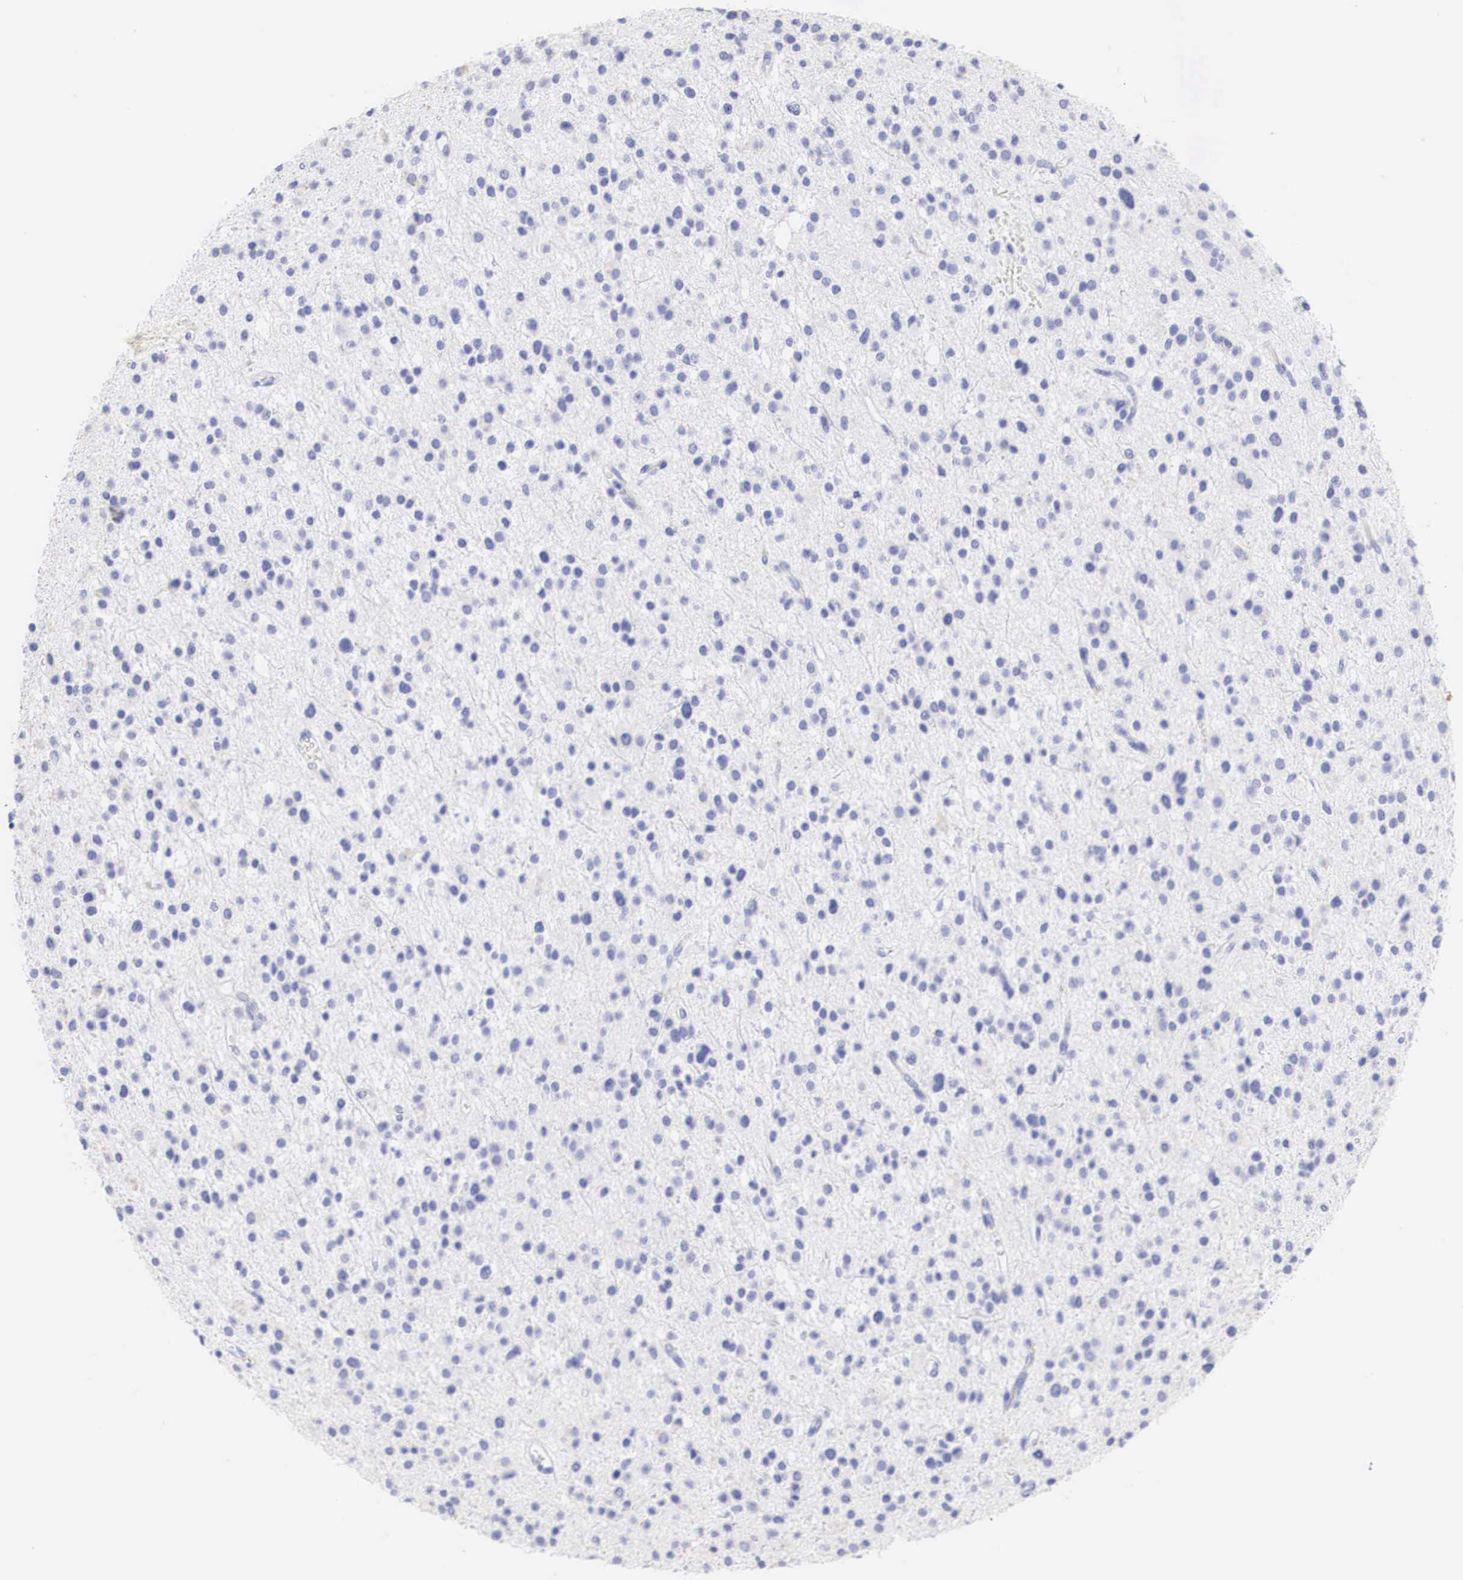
{"staining": {"intensity": "negative", "quantity": "none", "location": "none"}, "tissue": "glioma", "cell_type": "Tumor cells", "image_type": "cancer", "snomed": [{"axis": "morphology", "description": "Glioma, malignant, Low grade"}, {"axis": "topography", "description": "Brain"}], "caption": "Immunohistochemistry (IHC) histopathology image of malignant low-grade glioma stained for a protein (brown), which reveals no staining in tumor cells.", "gene": "ERBB2", "patient": {"sex": "female", "age": 36}}